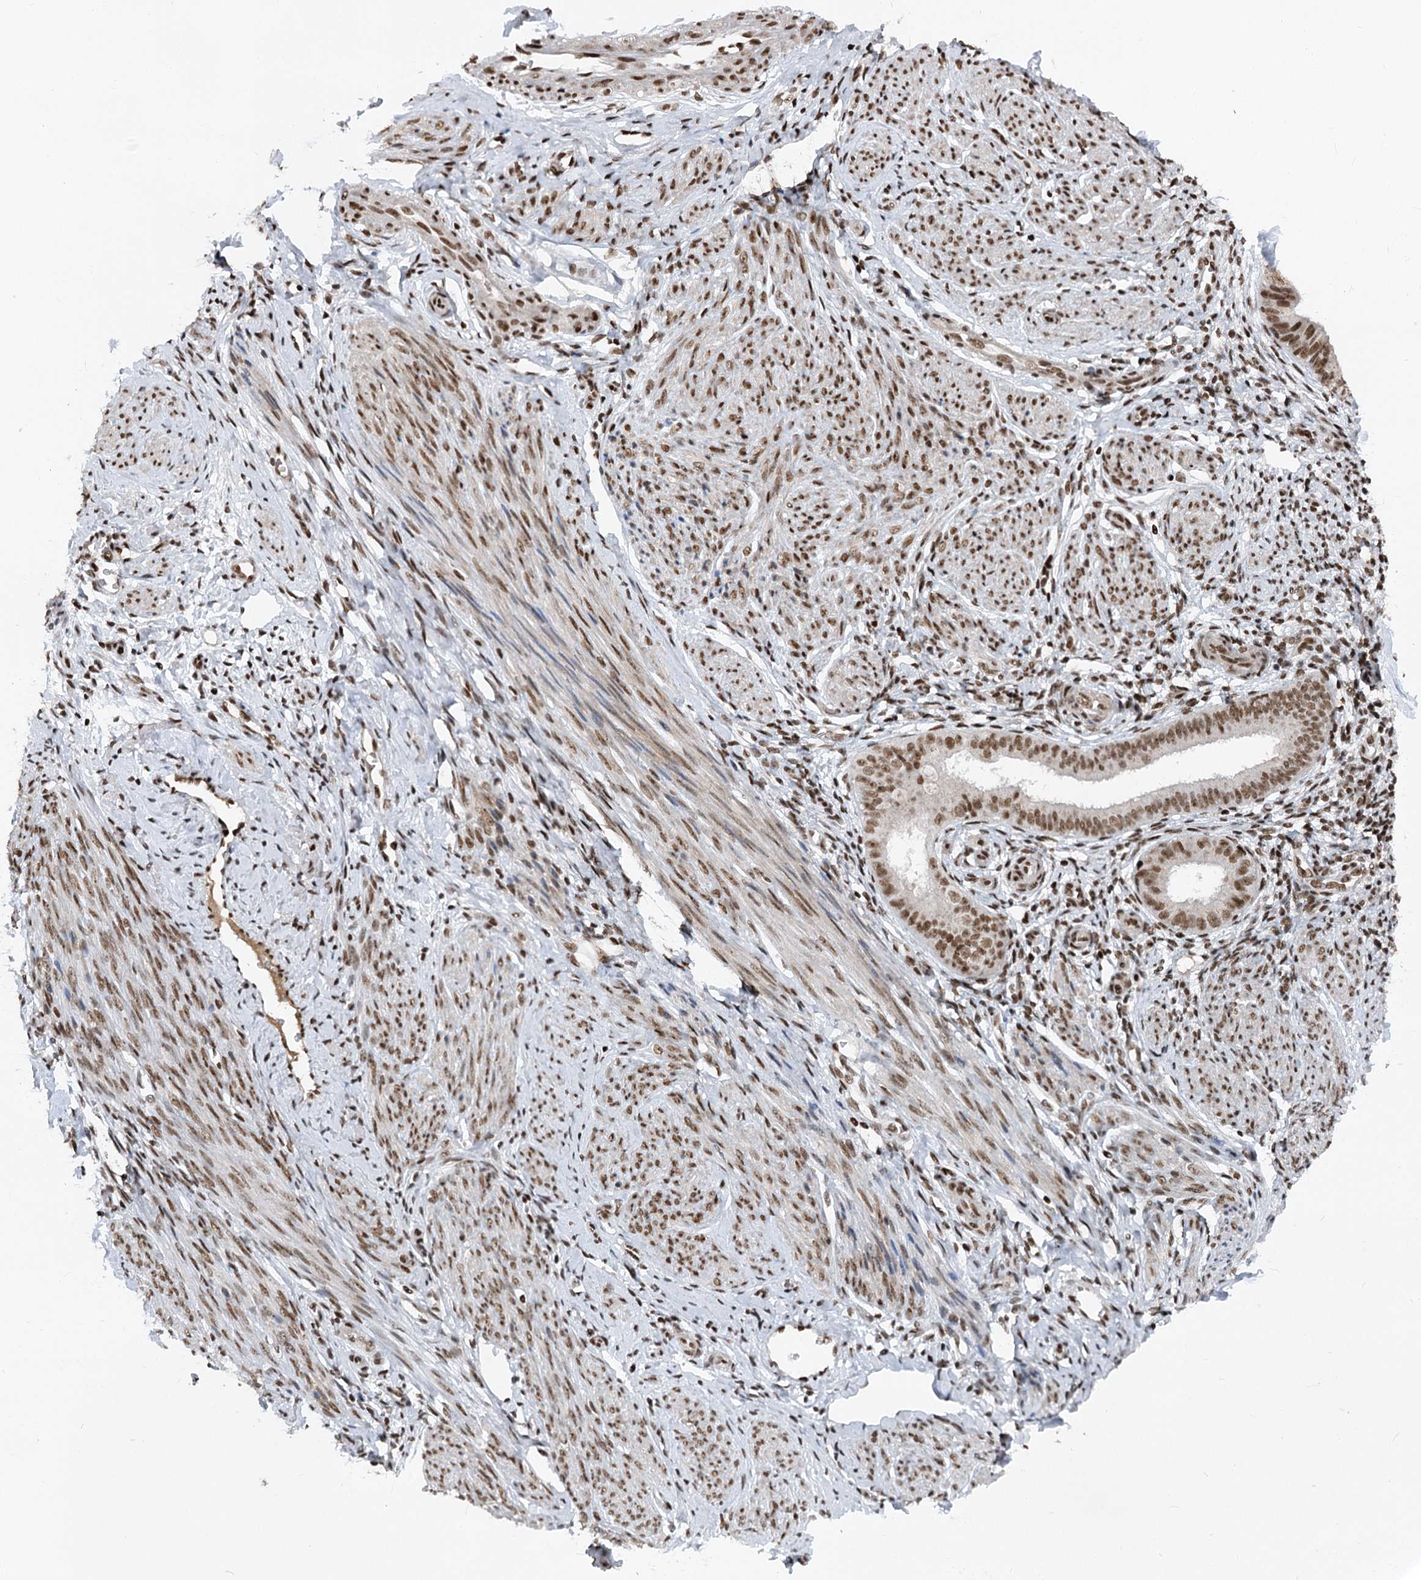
{"staining": {"intensity": "moderate", "quantity": "25%-75%", "location": "nuclear"}, "tissue": "endometrium", "cell_type": "Cells in endometrial stroma", "image_type": "normal", "snomed": [{"axis": "morphology", "description": "Normal tissue, NOS"}, {"axis": "topography", "description": "Uterus"}, {"axis": "topography", "description": "Endometrium"}], "caption": "Endometrium stained with DAB immunohistochemistry (IHC) reveals medium levels of moderate nuclear positivity in about 25%-75% of cells in endometrial stroma.", "gene": "CGGBP1", "patient": {"sex": "female", "age": 48}}